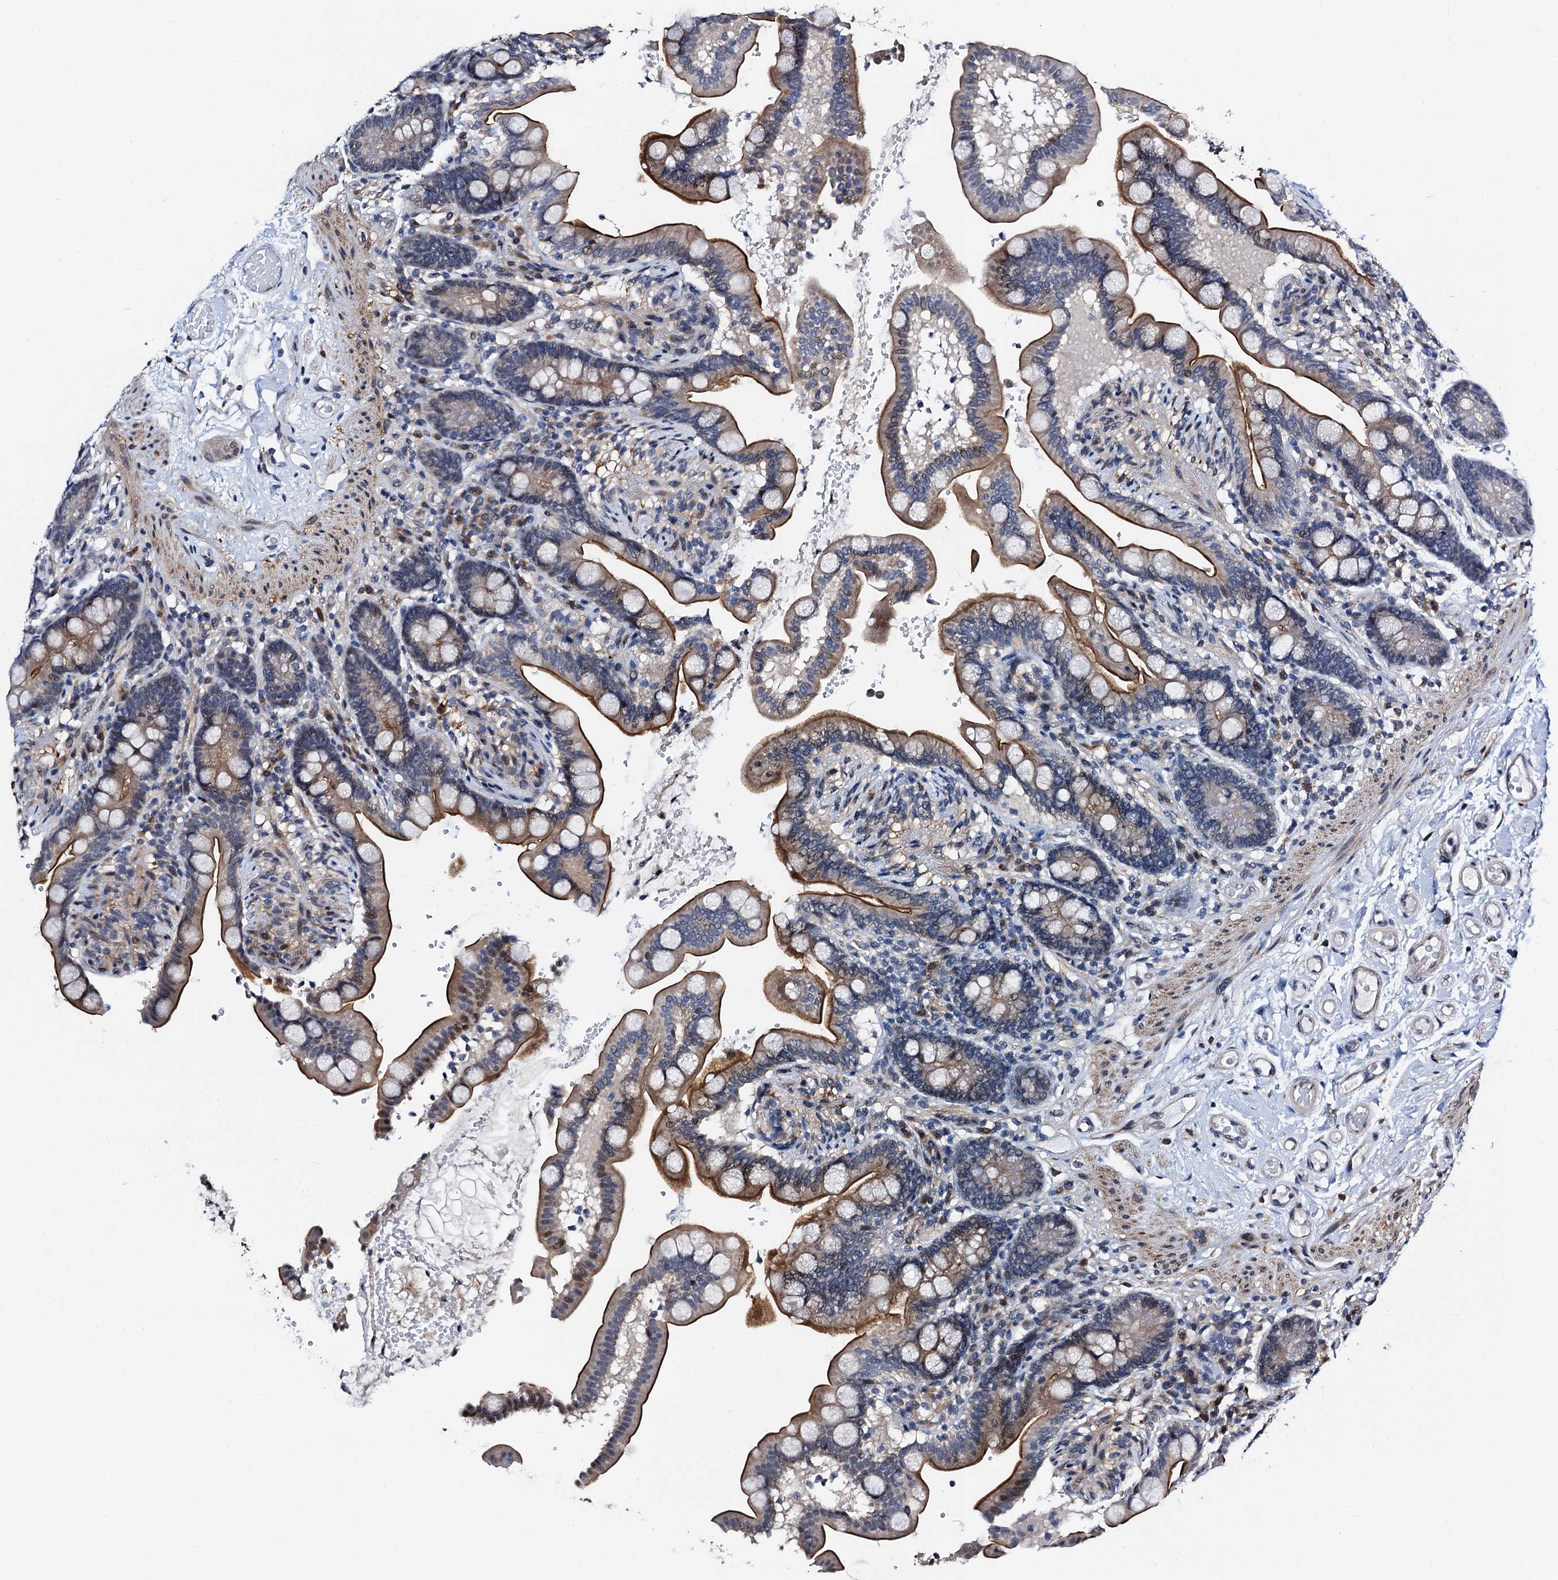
{"staining": {"intensity": "weak", "quantity": ">75%", "location": "cytoplasmic/membranous"}, "tissue": "colon", "cell_type": "Endothelial cells", "image_type": "normal", "snomed": [{"axis": "morphology", "description": "Normal tissue, NOS"}, {"axis": "topography", "description": "Smooth muscle"}, {"axis": "topography", "description": "Colon"}], "caption": "IHC (DAB (3,3'-diaminobenzidine)) staining of benign human colon displays weak cytoplasmic/membranous protein expression in about >75% of endothelial cells. (Brightfield microscopy of DAB IHC at high magnification).", "gene": "FAM222A", "patient": {"sex": "male", "age": 73}}